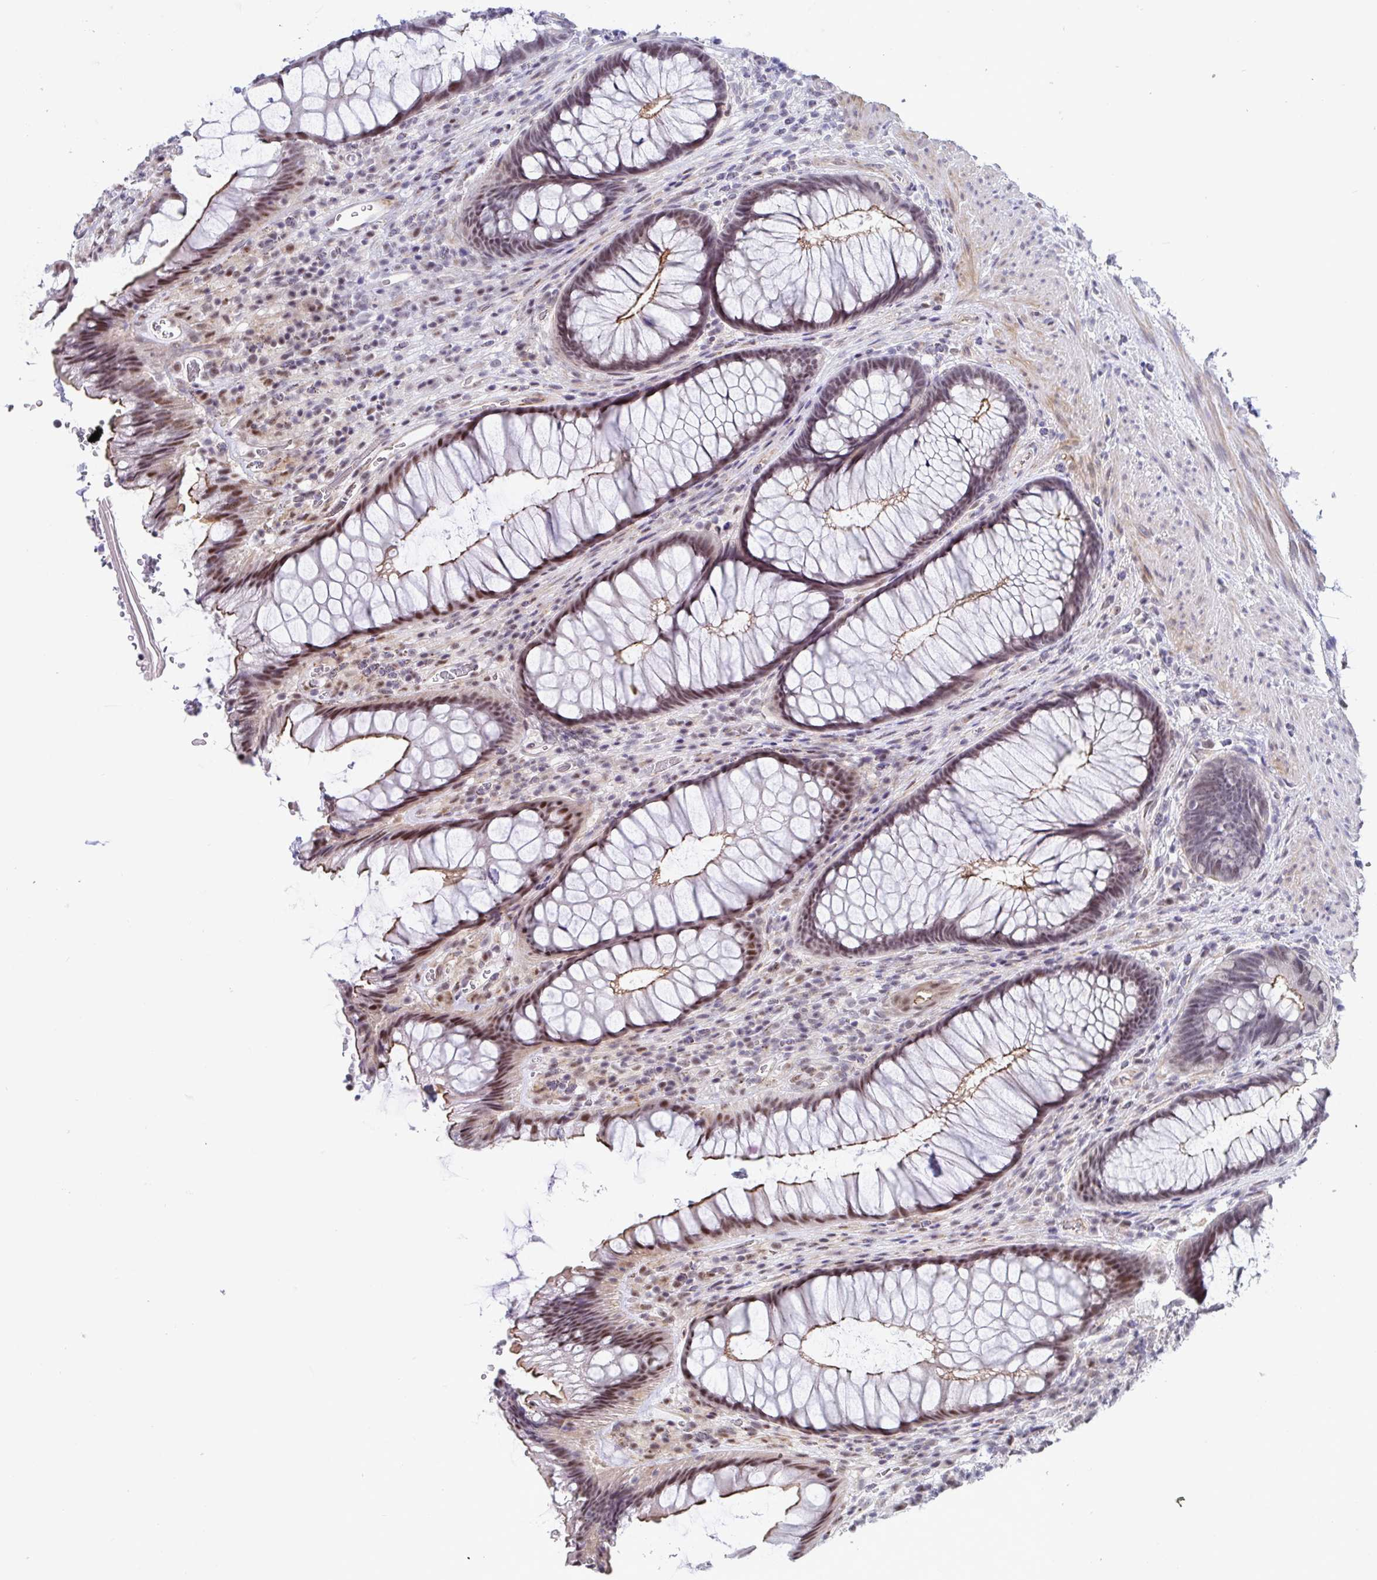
{"staining": {"intensity": "moderate", "quantity": "25%-75%", "location": "cytoplasmic/membranous,nuclear"}, "tissue": "rectum", "cell_type": "Glandular cells", "image_type": "normal", "snomed": [{"axis": "morphology", "description": "Normal tissue, NOS"}, {"axis": "topography", "description": "Rectum"}], "caption": "An IHC histopathology image of normal tissue is shown. Protein staining in brown labels moderate cytoplasmic/membranous,nuclear positivity in rectum within glandular cells. The protein of interest is stained brown, and the nuclei are stained in blue (DAB IHC with brightfield microscopy, high magnification).", "gene": "WDR72", "patient": {"sex": "male", "age": 53}}